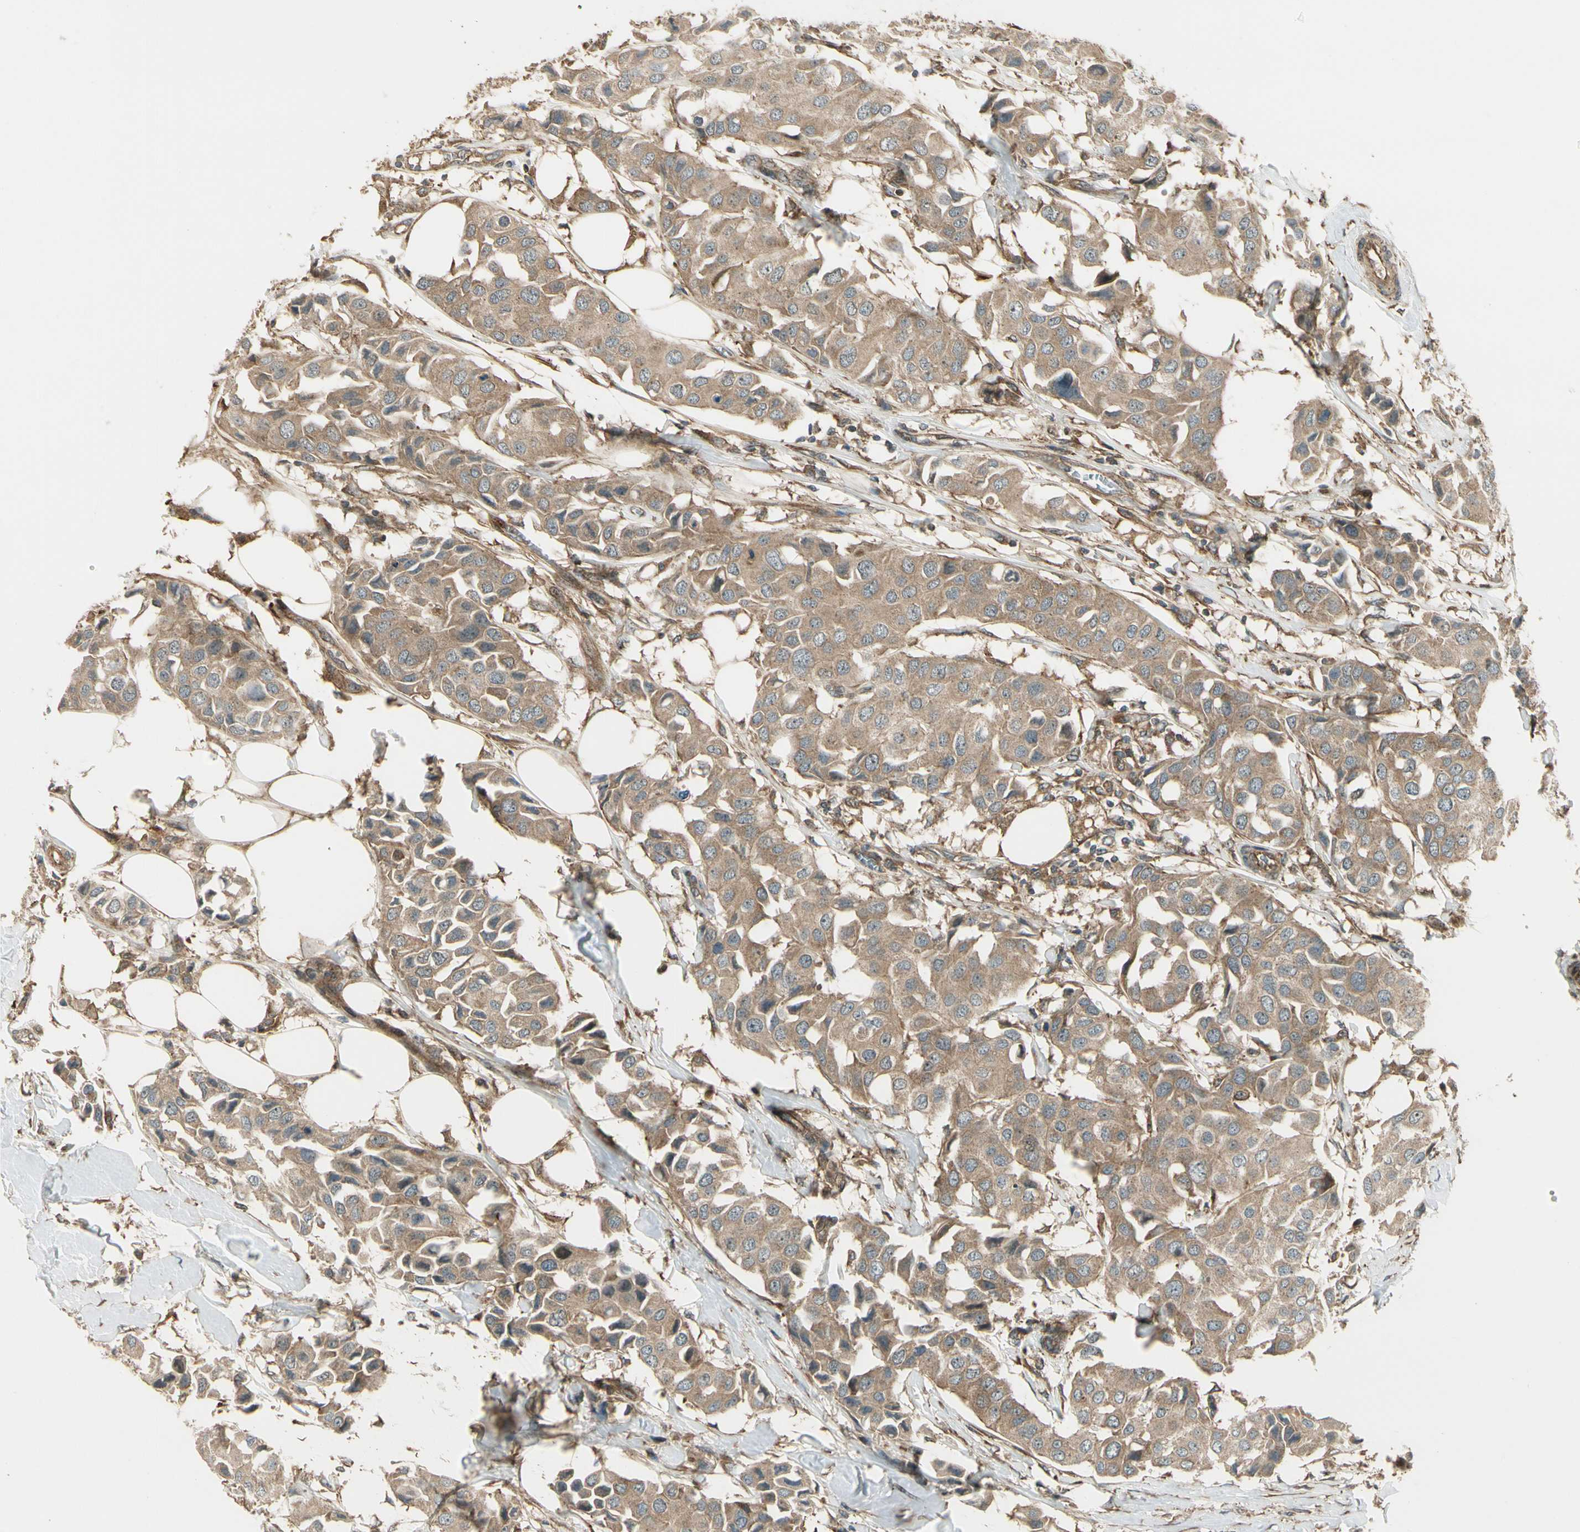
{"staining": {"intensity": "moderate", "quantity": ">75%", "location": "cytoplasmic/membranous"}, "tissue": "breast cancer", "cell_type": "Tumor cells", "image_type": "cancer", "snomed": [{"axis": "morphology", "description": "Duct carcinoma"}, {"axis": "topography", "description": "Breast"}], "caption": "Protein staining of intraductal carcinoma (breast) tissue demonstrates moderate cytoplasmic/membranous positivity in approximately >75% of tumor cells. Nuclei are stained in blue.", "gene": "FKBP15", "patient": {"sex": "female", "age": 80}}